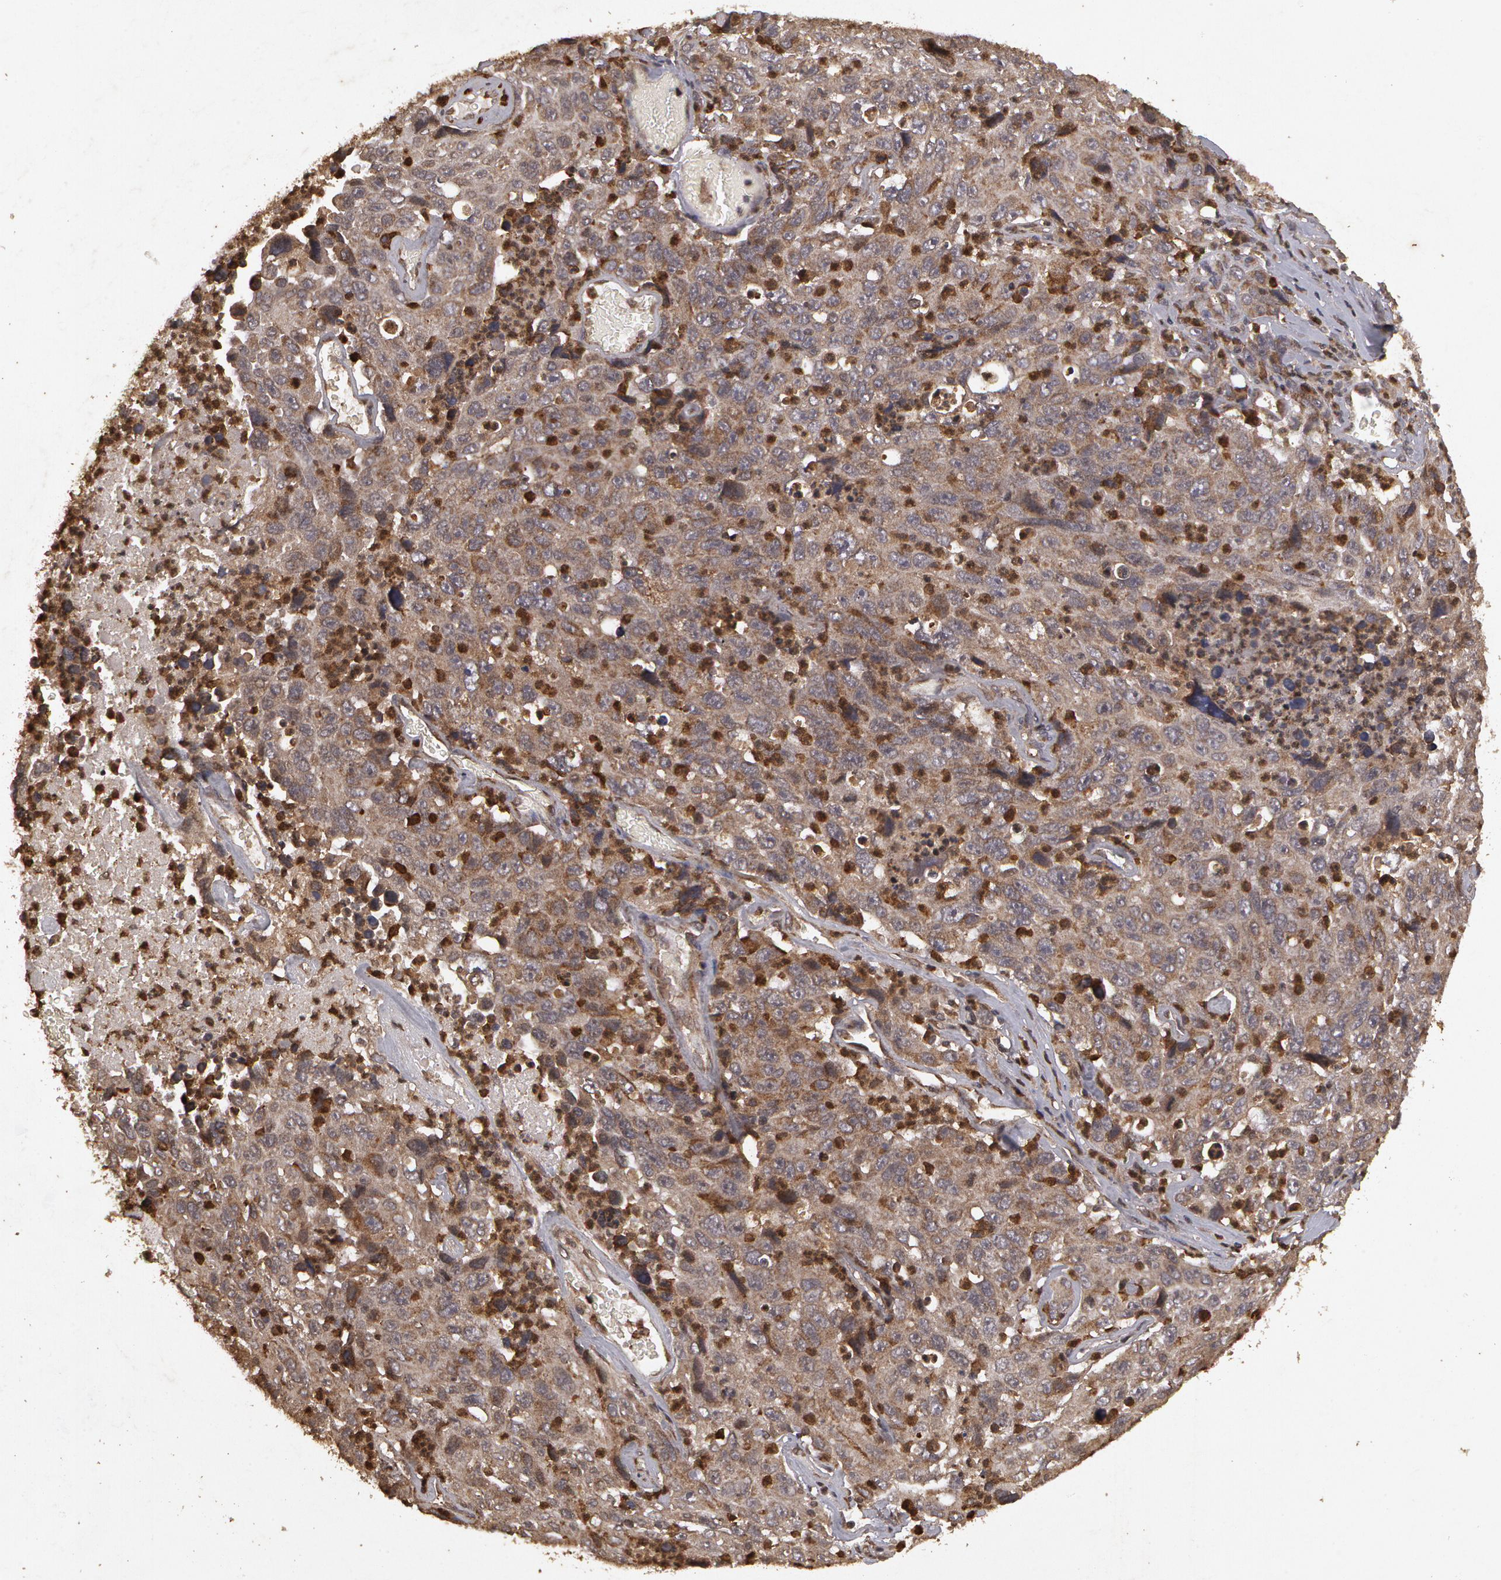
{"staining": {"intensity": "weak", "quantity": "<25%", "location": "cytoplasmic/membranous"}, "tissue": "lung cancer", "cell_type": "Tumor cells", "image_type": "cancer", "snomed": [{"axis": "morphology", "description": "Squamous cell carcinoma, NOS"}, {"axis": "topography", "description": "Lung"}], "caption": "A high-resolution photomicrograph shows IHC staining of lung squamous cell carcinoma, which shows no significant staining in tumor cells.", "gene": "CALR", "patient": {"sex": "male", "age": 64}}